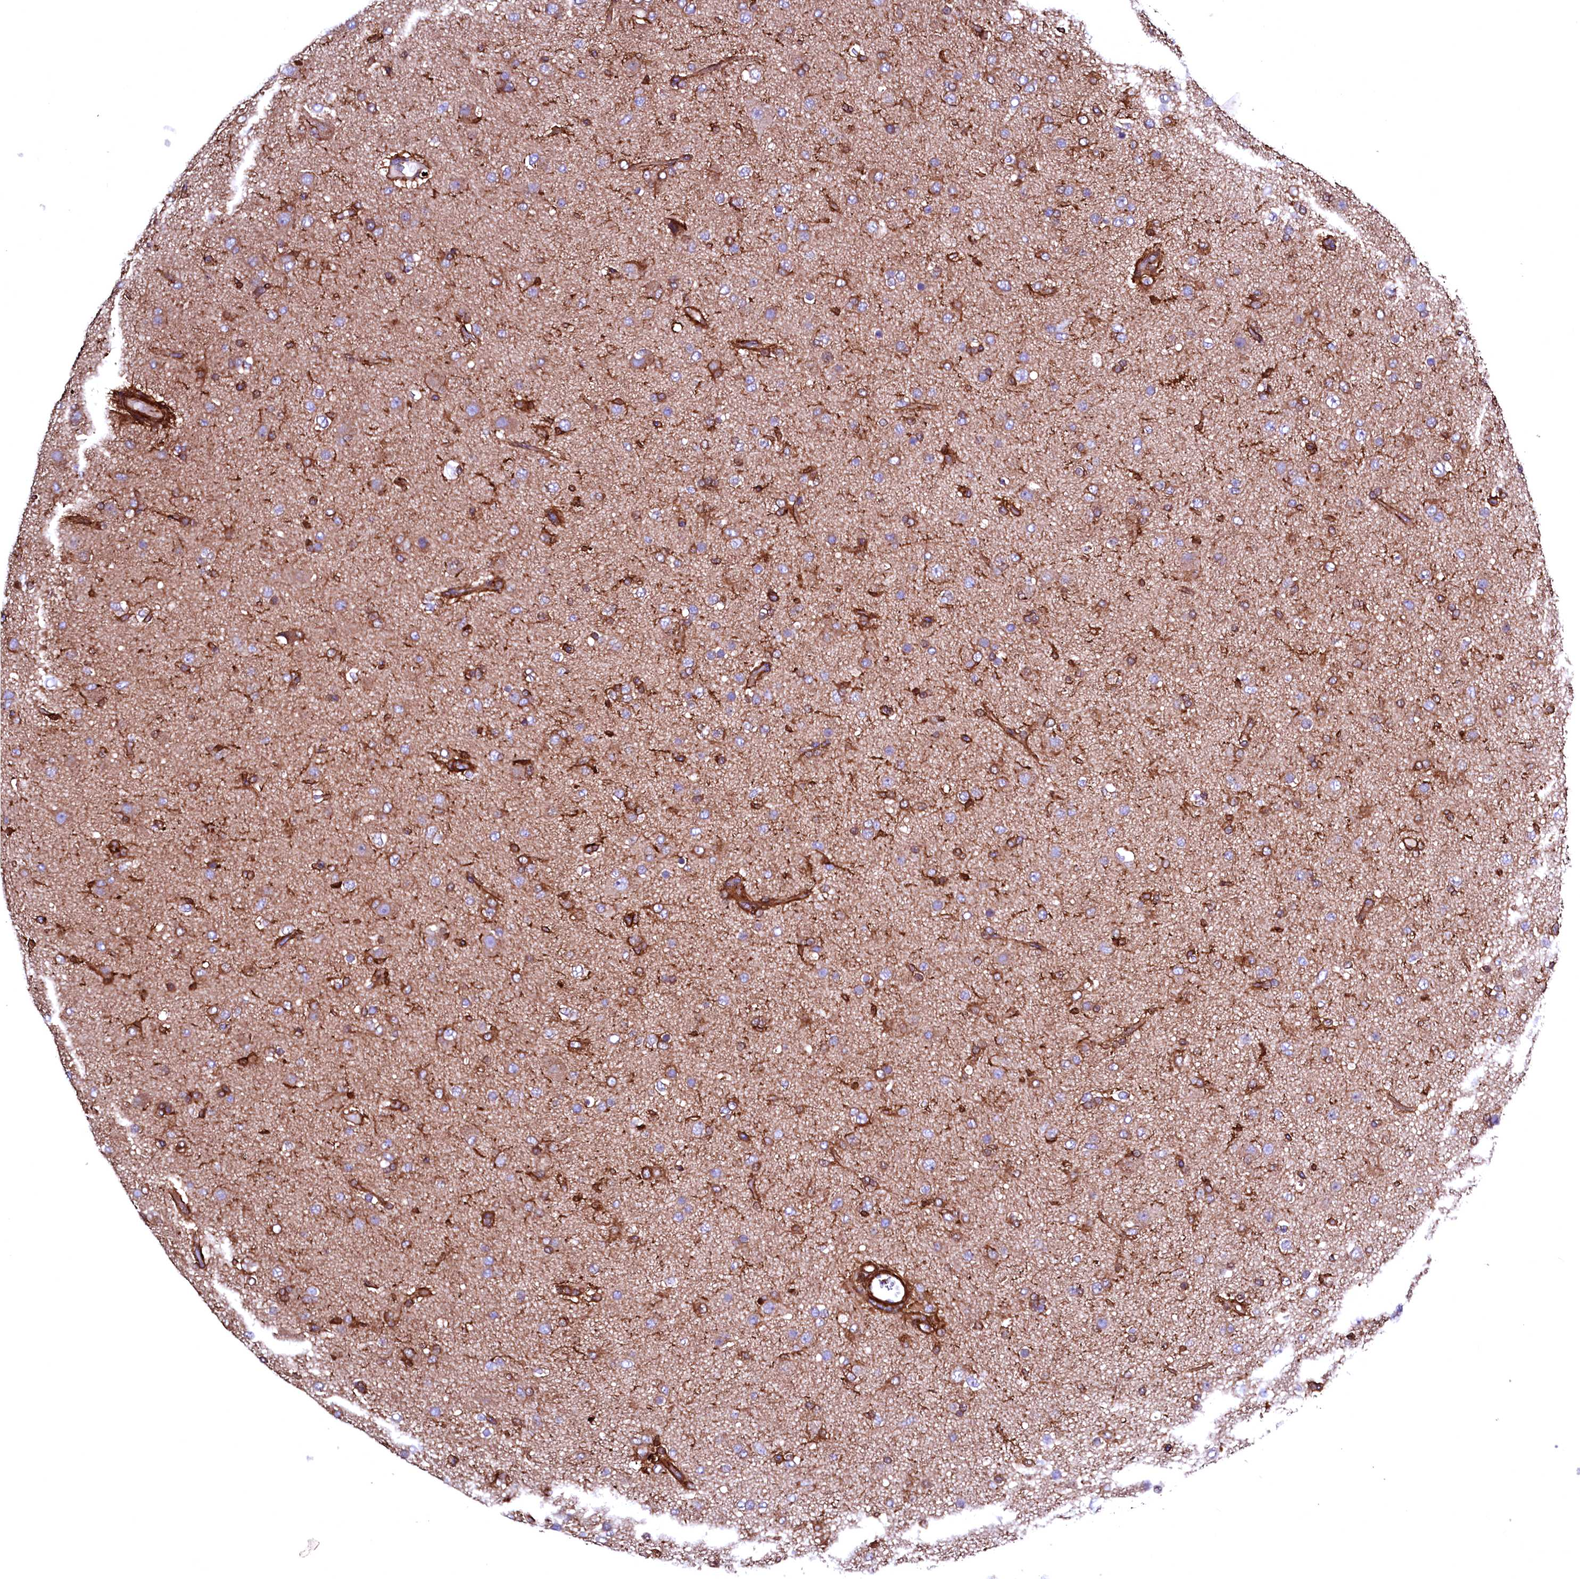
{"staining": {"intensity": "weak", "quantity": "<25%", "location": "cytoplasmic/membranous"}, "tissue": "glioma", "cell_type": "Tumor cells", "image_type": "cancer", "snomed": [{"axis": "morphology", "description": "Glioma, malignant, Low grade"}, {"axis": "topography", "description": "Brain"}], "caption": "High power microscopy photomicrograph of an immunohistochemistry image of glioma, revealing no significant expression in tumor cells. Nuclei are stained in blue.", "gene": "STAMBPL1", "patient": {"sex": "male", "age": 65}}